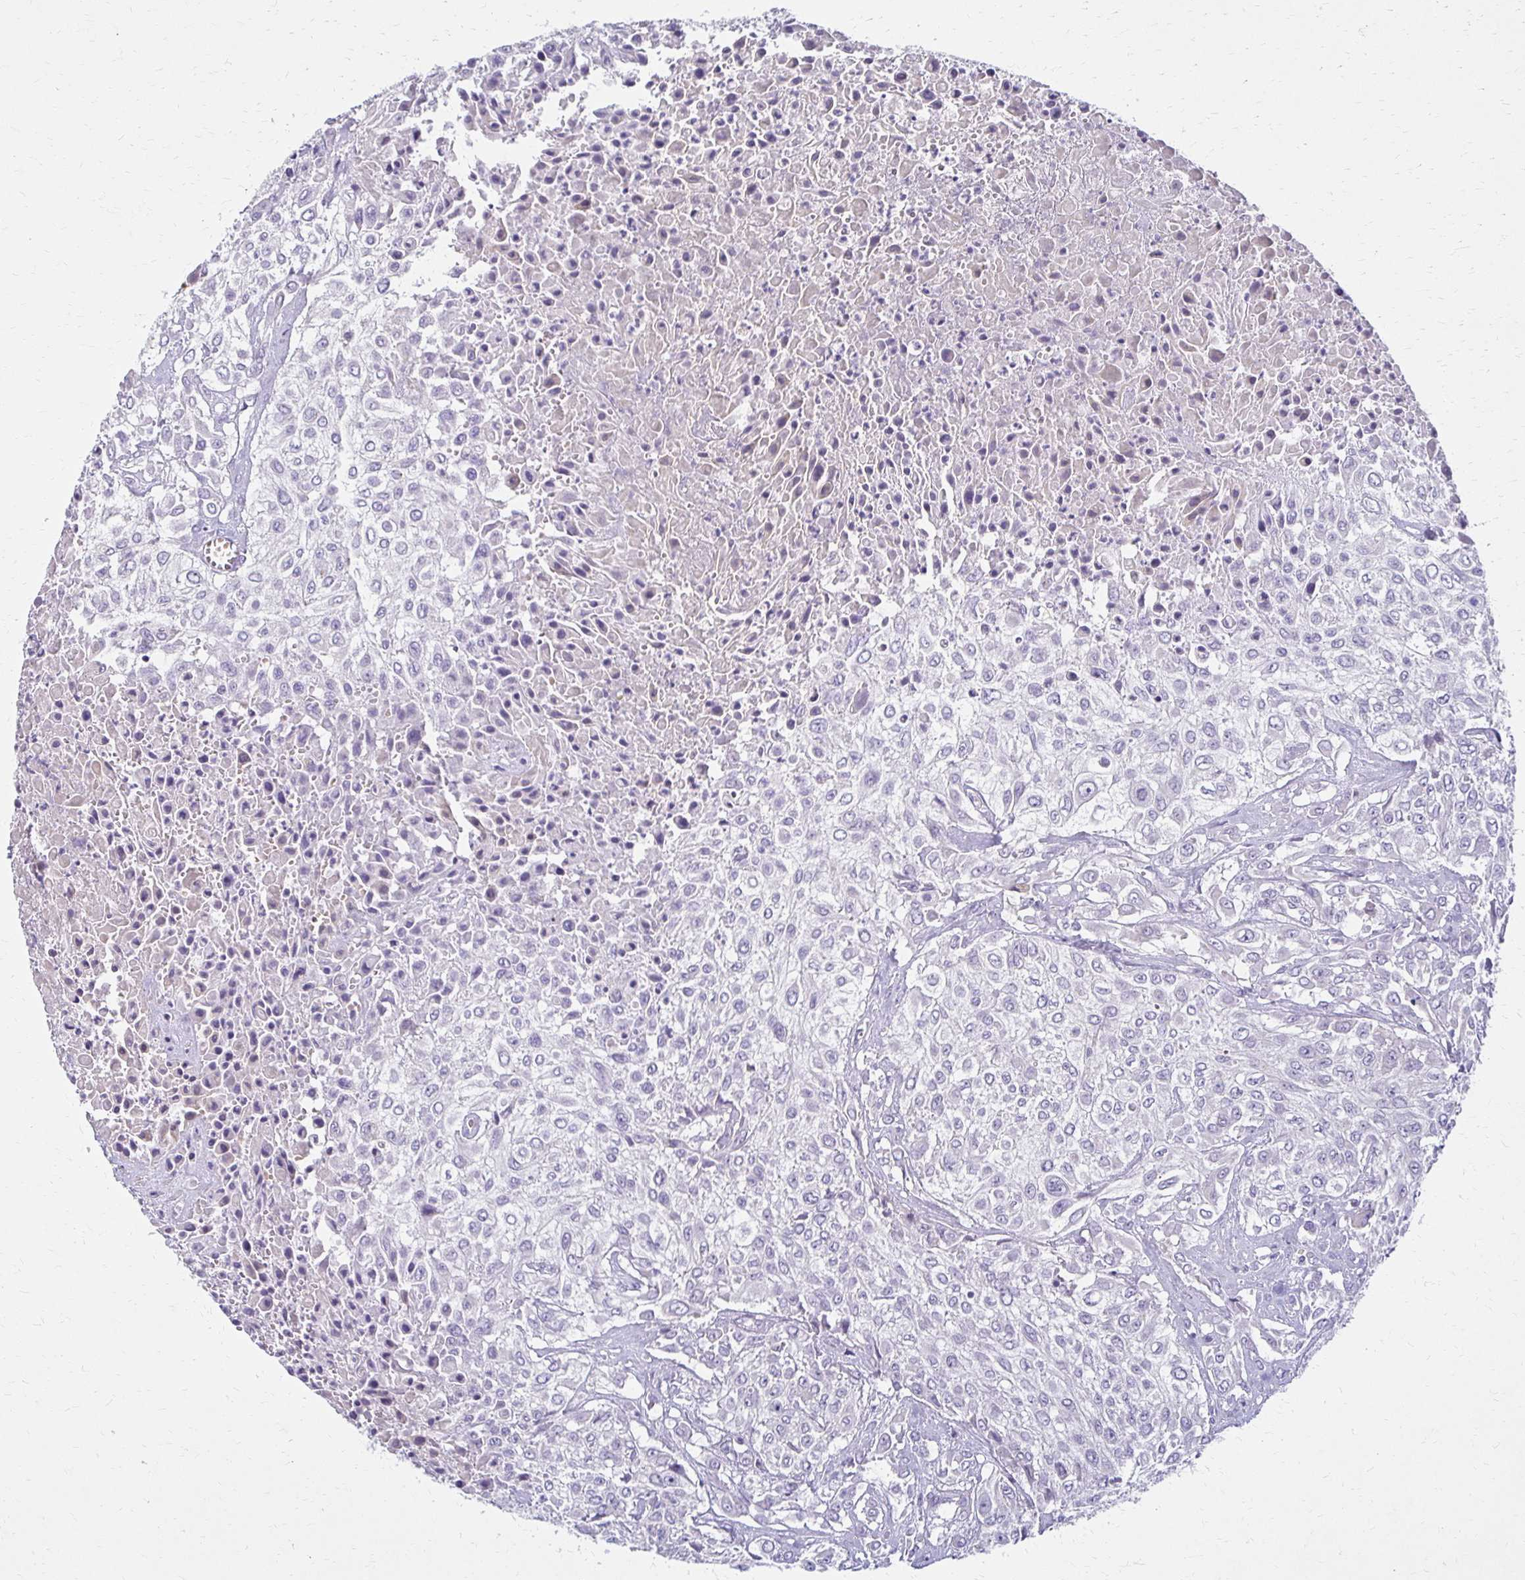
{"staining": {"intensity": "negative", "quantity": "none", "location": "none"}, "tissue": "urothelial cancer", "cell_type": "Tumor cells", "image_type": "cancer", "snomed": [{"axis": "morphology", "description": "Urothelial carcinoma, High grade"}, {"axis": "topography", "description": "Urinary bladder"}], "caption": "Protein analysis of urothelial cancer displays no significant positivity in tumor cells.", "gene": "BBS12", "patient": {"sex": "male", "age": 57}}